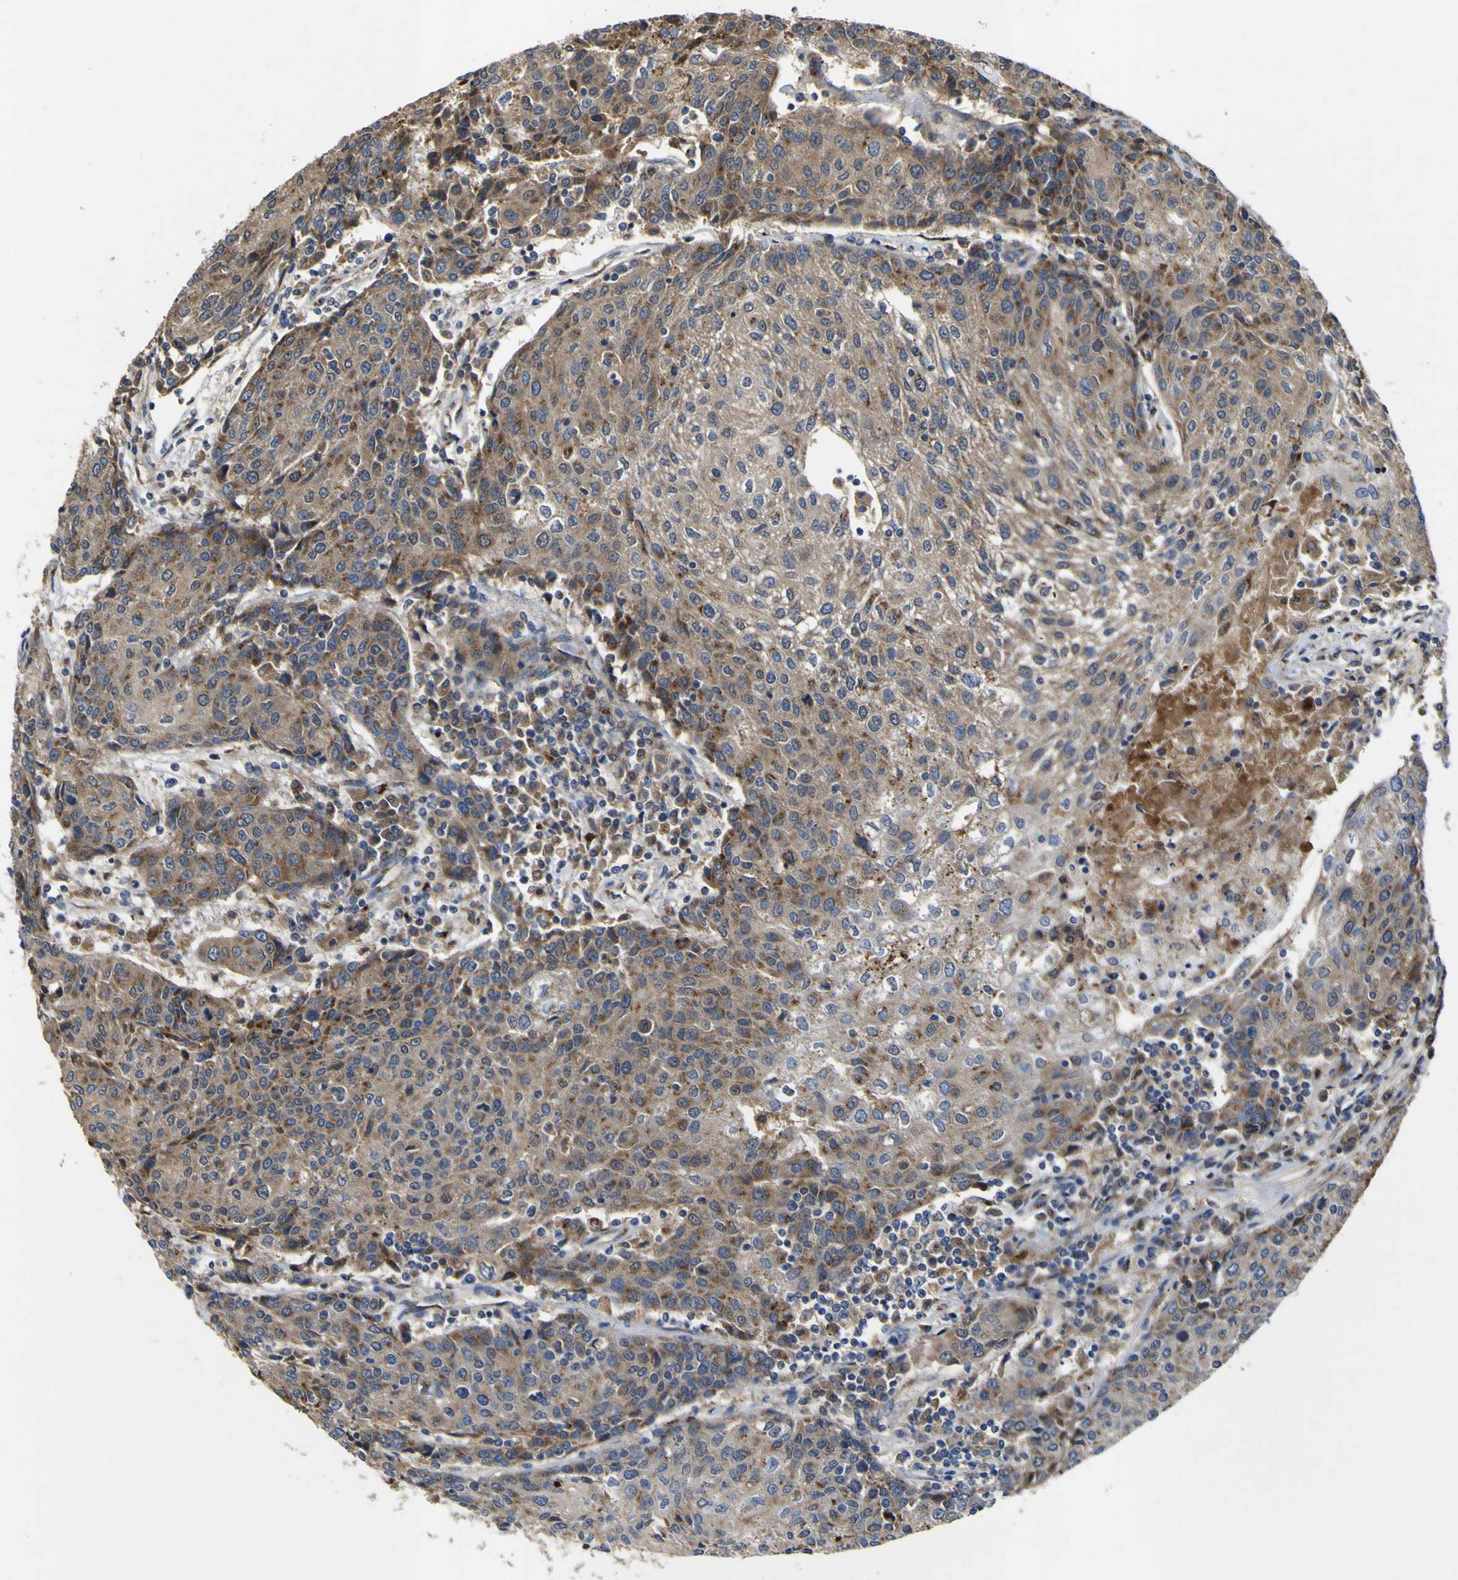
{"staining": {"intensity": "moderate", "quantity": ">75%", "location": "cytoplasmic/membranous"}, "tissue": "urothelial cancer", "cell_type": "Tumor cells", "image_type": "cancer", "snomed": [{"axis": "morphology", "description": "Urothelial carcinoma, High grade"}, {"axis": "topography", "description": "Urinary bladder"}], "caption": "The histopathology image demonstrates staining of high-grade urothelial carcinoma, revealing moderate cytoplasmic/membranous protein positivity (brown color) within tumor cells.", "gene": "COA1", "patient": {"sex": "female", "age": 85}}